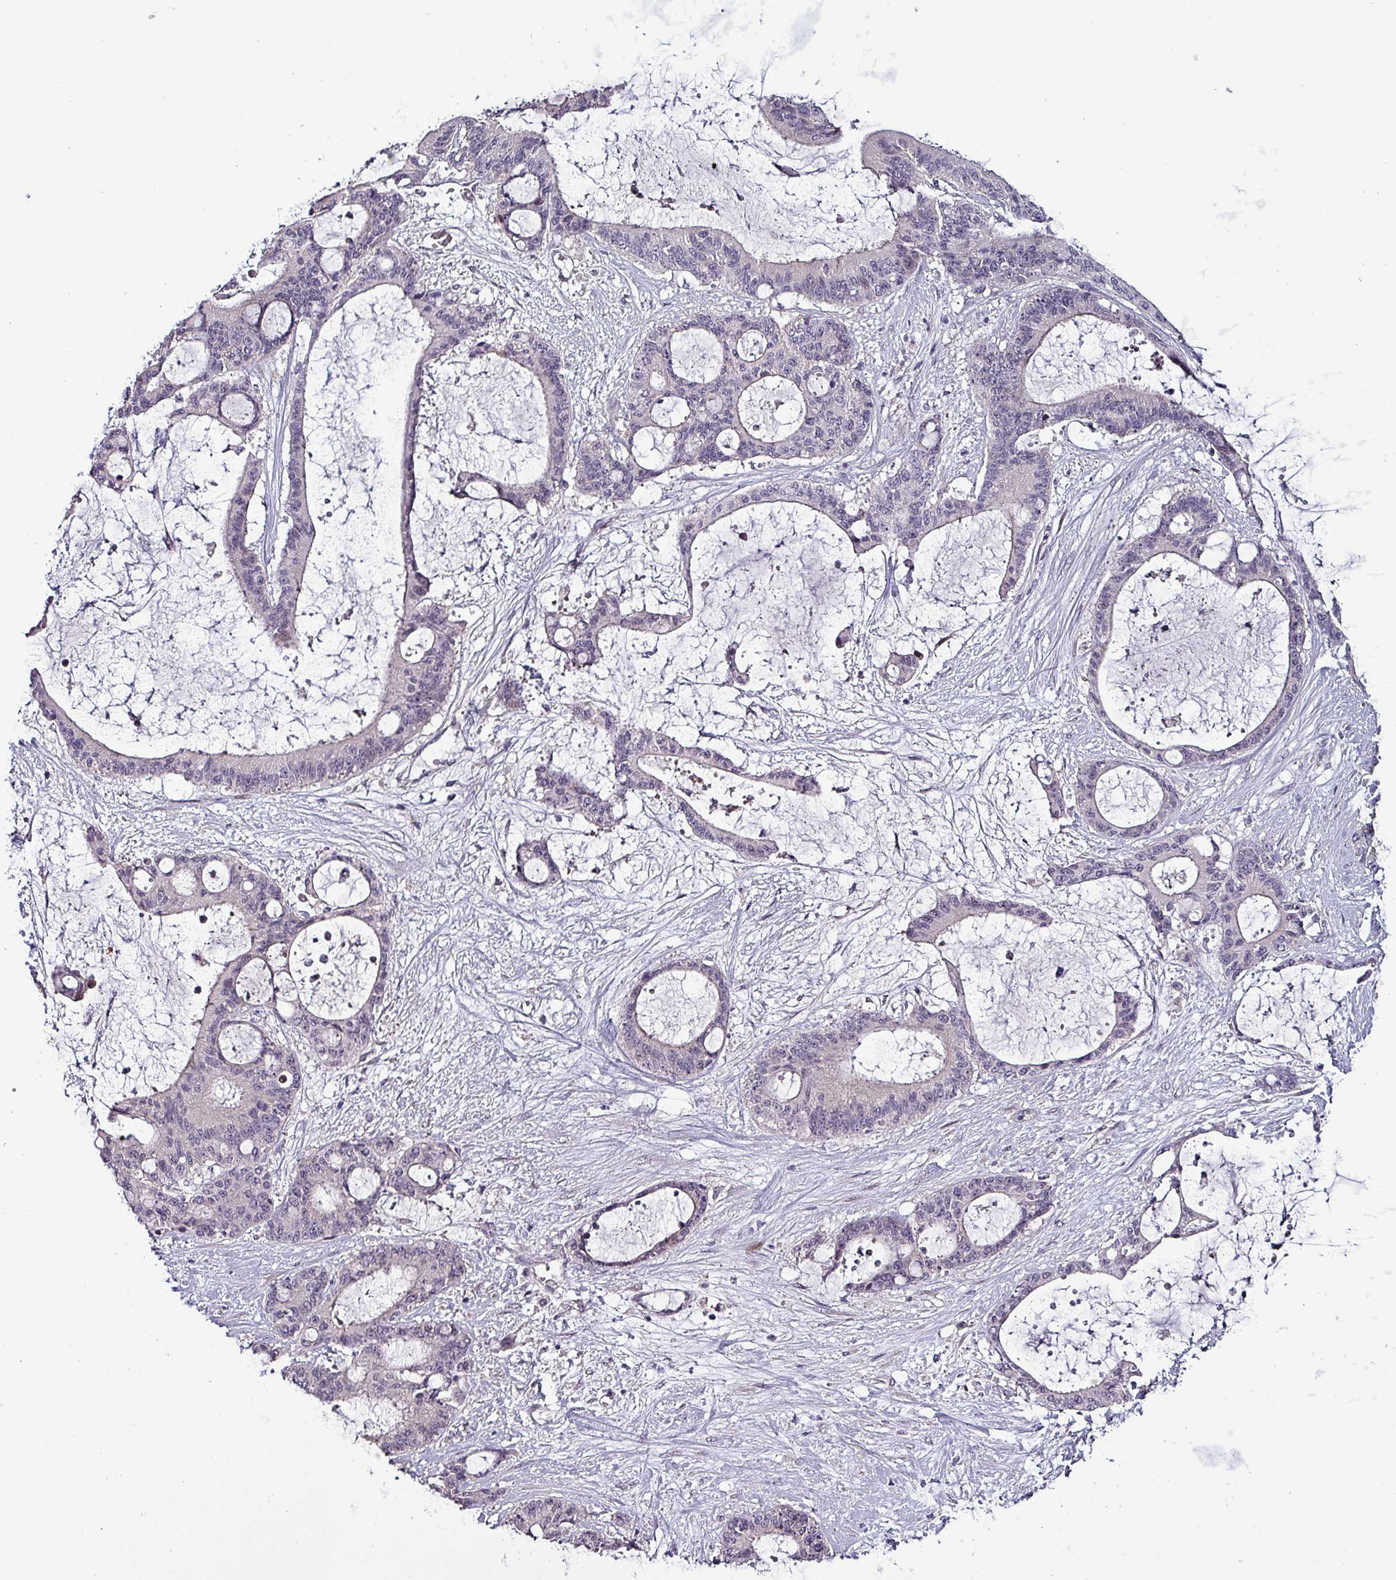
{"staining": {"intensity": "negative", "quantity": "none", "location": "none"}, "tissue": "liver cancer", "cell_type": "Tumor cells", "image_type": "cancer", "snomed": [{"axis": "morphology", "description": "Normal tissue, NOS"}, {"axis": "morphology", "description": "Cholangiocarcinoma"}, {"axis": "topography", "description": "Liver"}, {"axis": "topography", "description": "Peripheral nerve tissue"}], "caption": "High power microscopy histopathology image of an immunohistochemistry histopathology image of cholangiocarcinoma (liver), revealing no significant staining in tumor cells.", "gene": "GRAPL", "patient": {"sex": "female", "age": 73}}